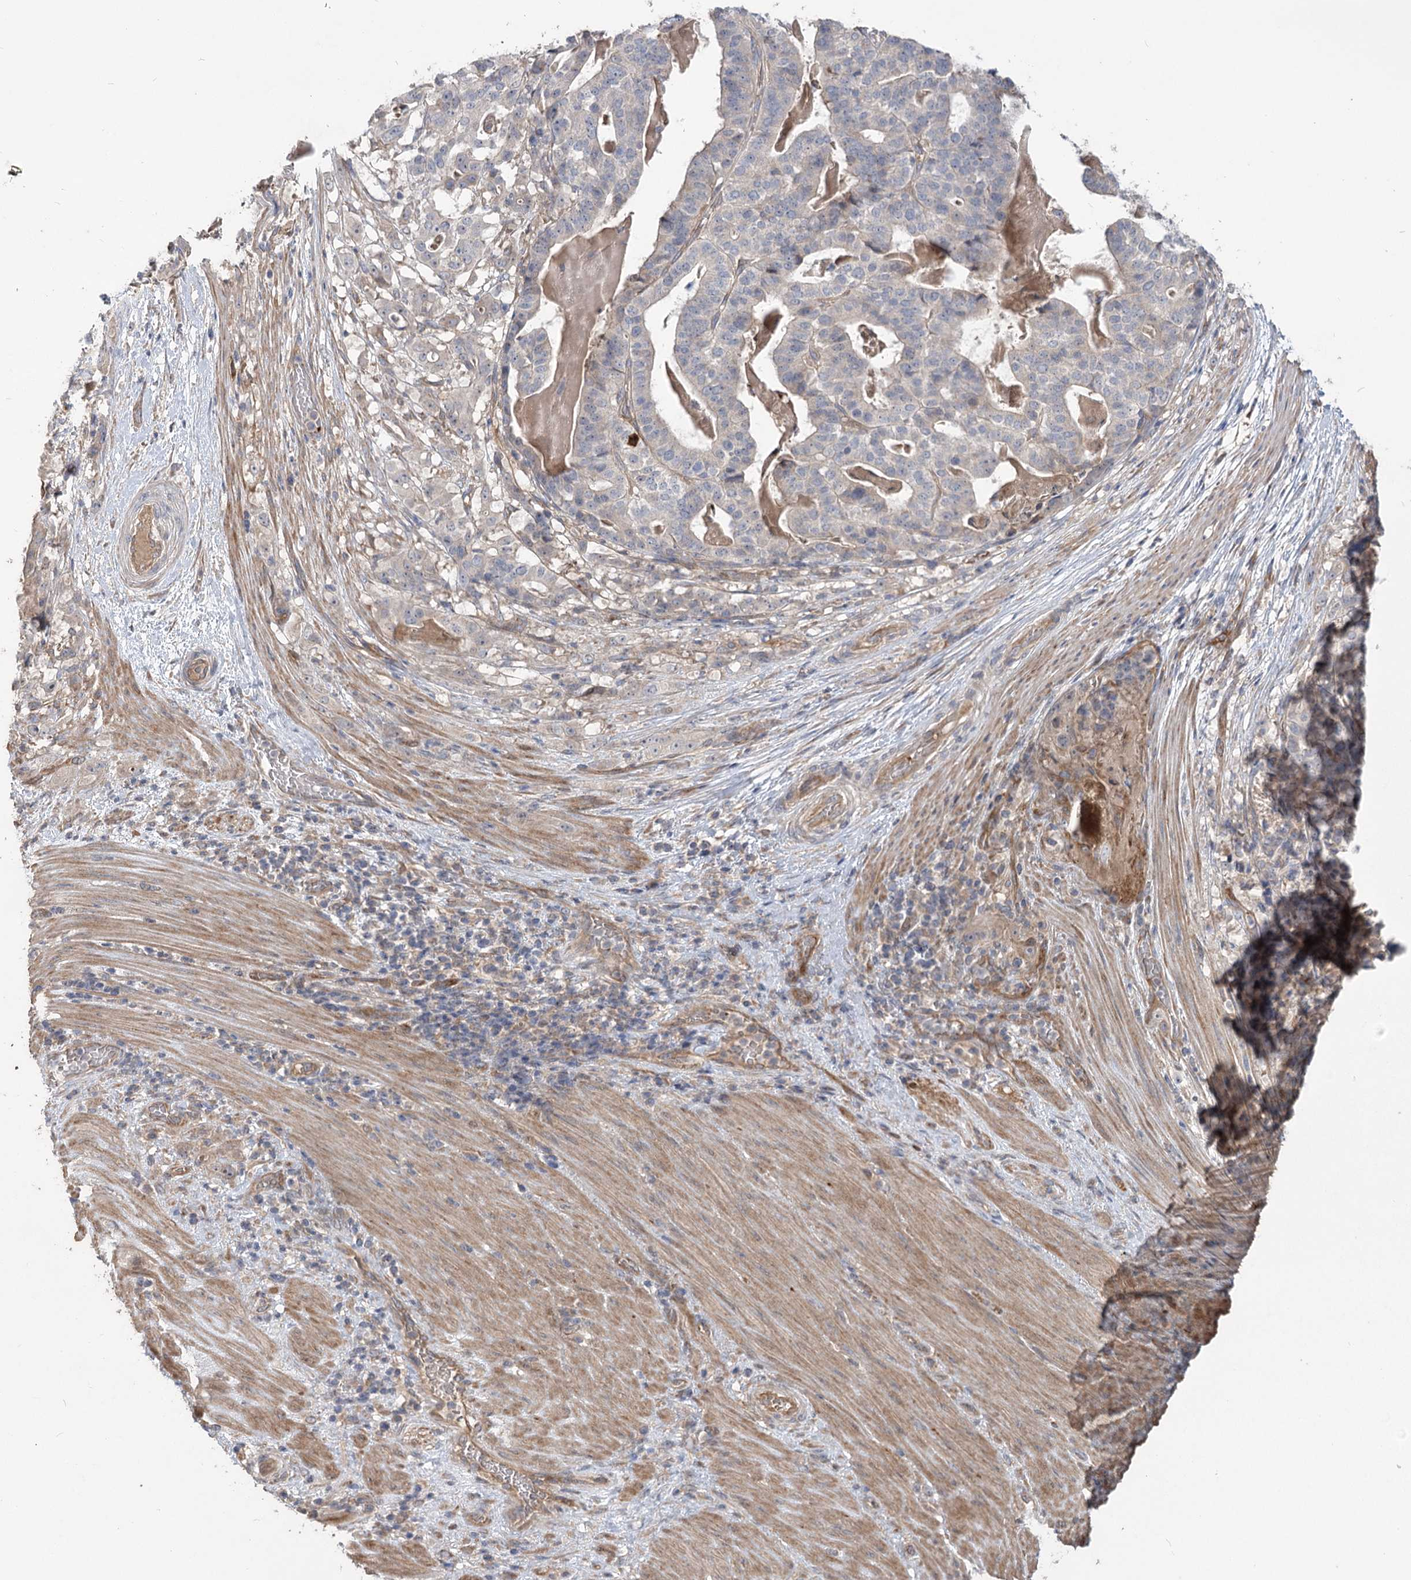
{"staining": {"intensity": "negative", "quantity": "none", "location": "none"}, "tissue": "stomach cancer", "cell_type": "Tumor cells", "image_type": "cancer", "snomed": [{"axis": "morphology", "description": "Adenocarcinoma, NOS"}, {"axis": "topography", "description": "Stomach"}], "caption": "This is a image of immunohistochemistry staining of stomach cancer, which shows no expression in tumor cells.", "gene": "RIN2", "patient": {"sex": "male", "age": 48}}